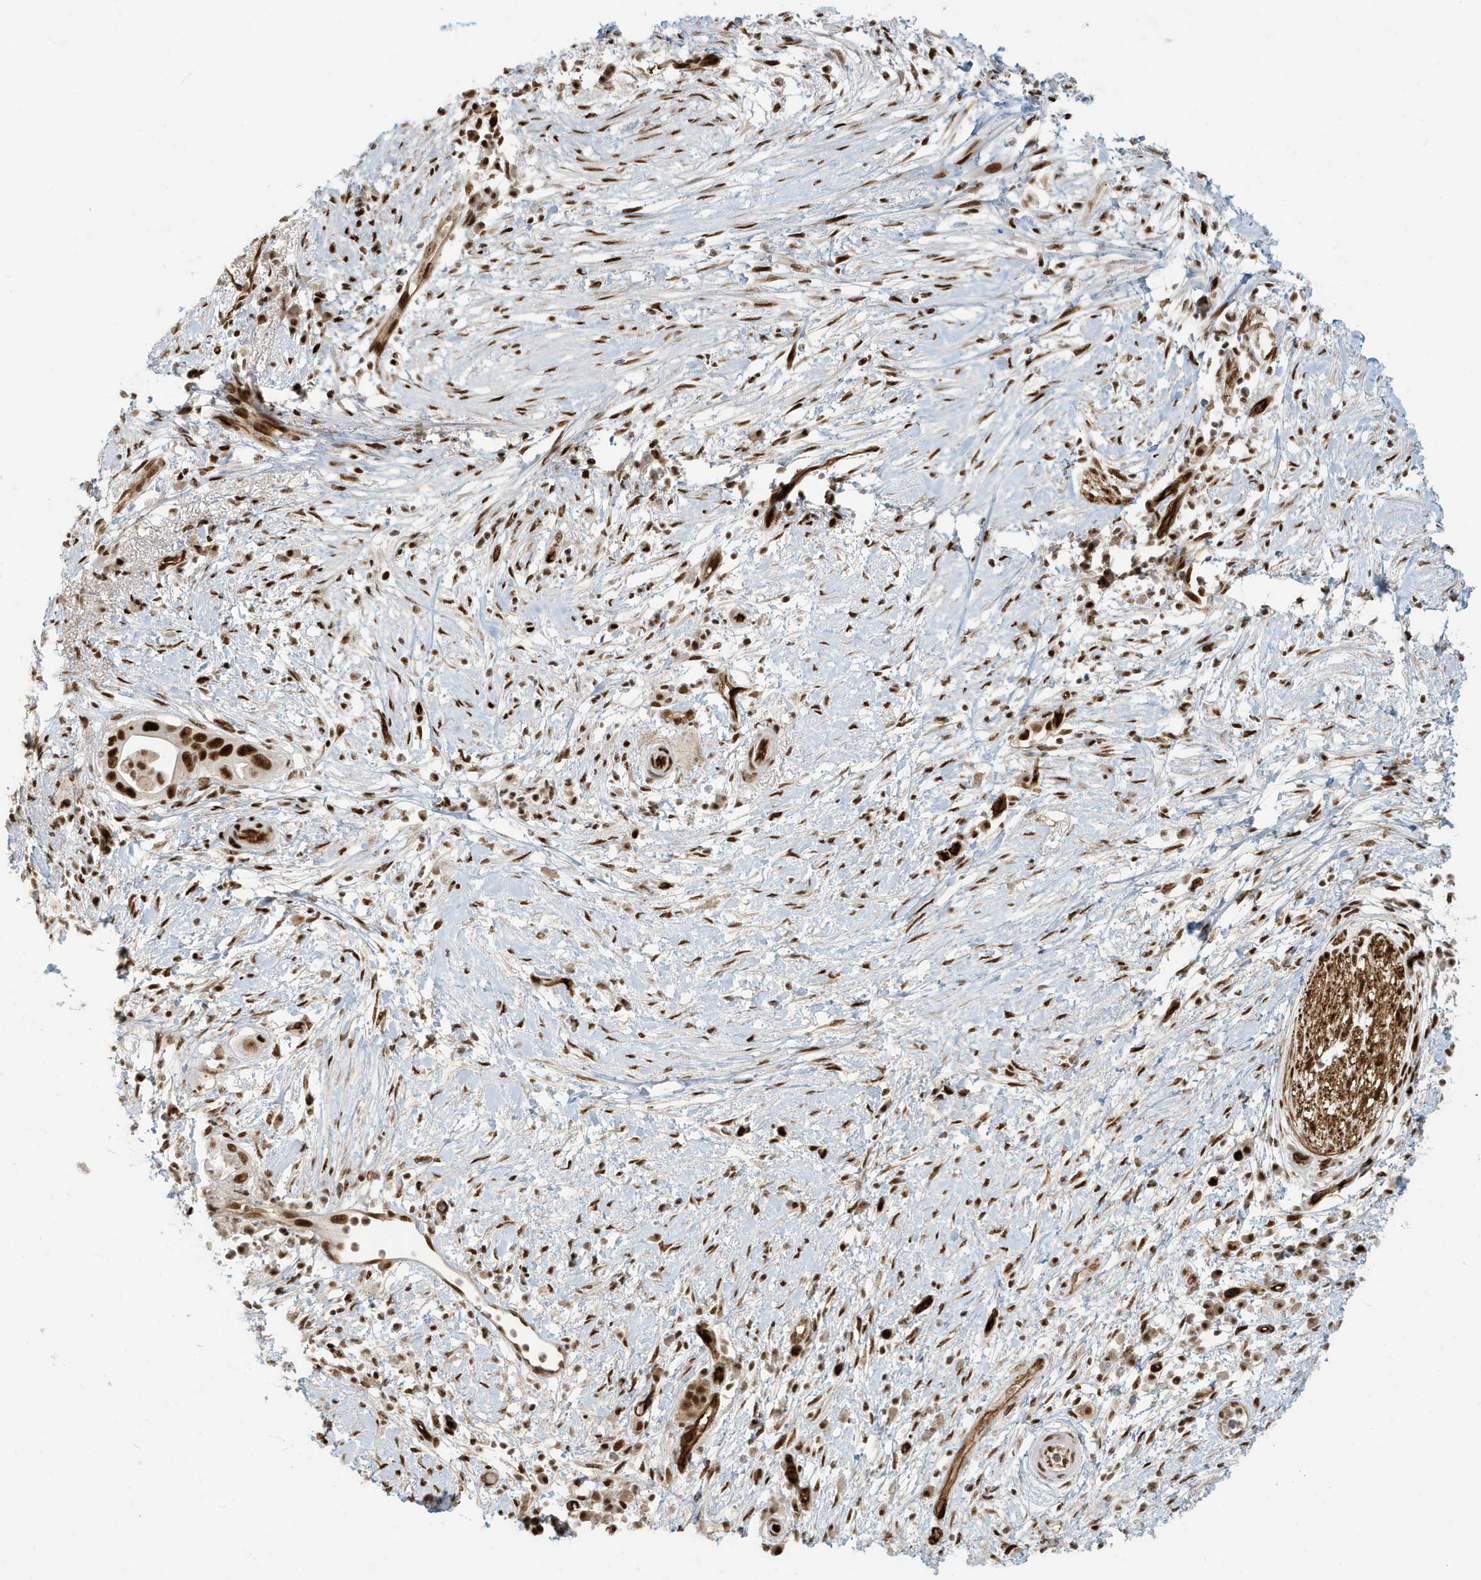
{"staining": {"intensity": "strong", "quantity": ">75%", "location": "nuclear"}, "tissue": "pancreatic cancer", "cell_type": "Tumor cells", "image_type": "cancer", "snomed": [{"axis": "morphology", "description": "Adenocarcinoma, NOS"}, {"axis": "topography", "description": "Pancreas"}], "caption": "Protein analysis of pancreatic adenocarcinoma tissue exhibits strong nuclear positivity in approximately >75% of tumor cells.", "gene": "CKS2", "patient": {"sex": "male", "age": 68}}